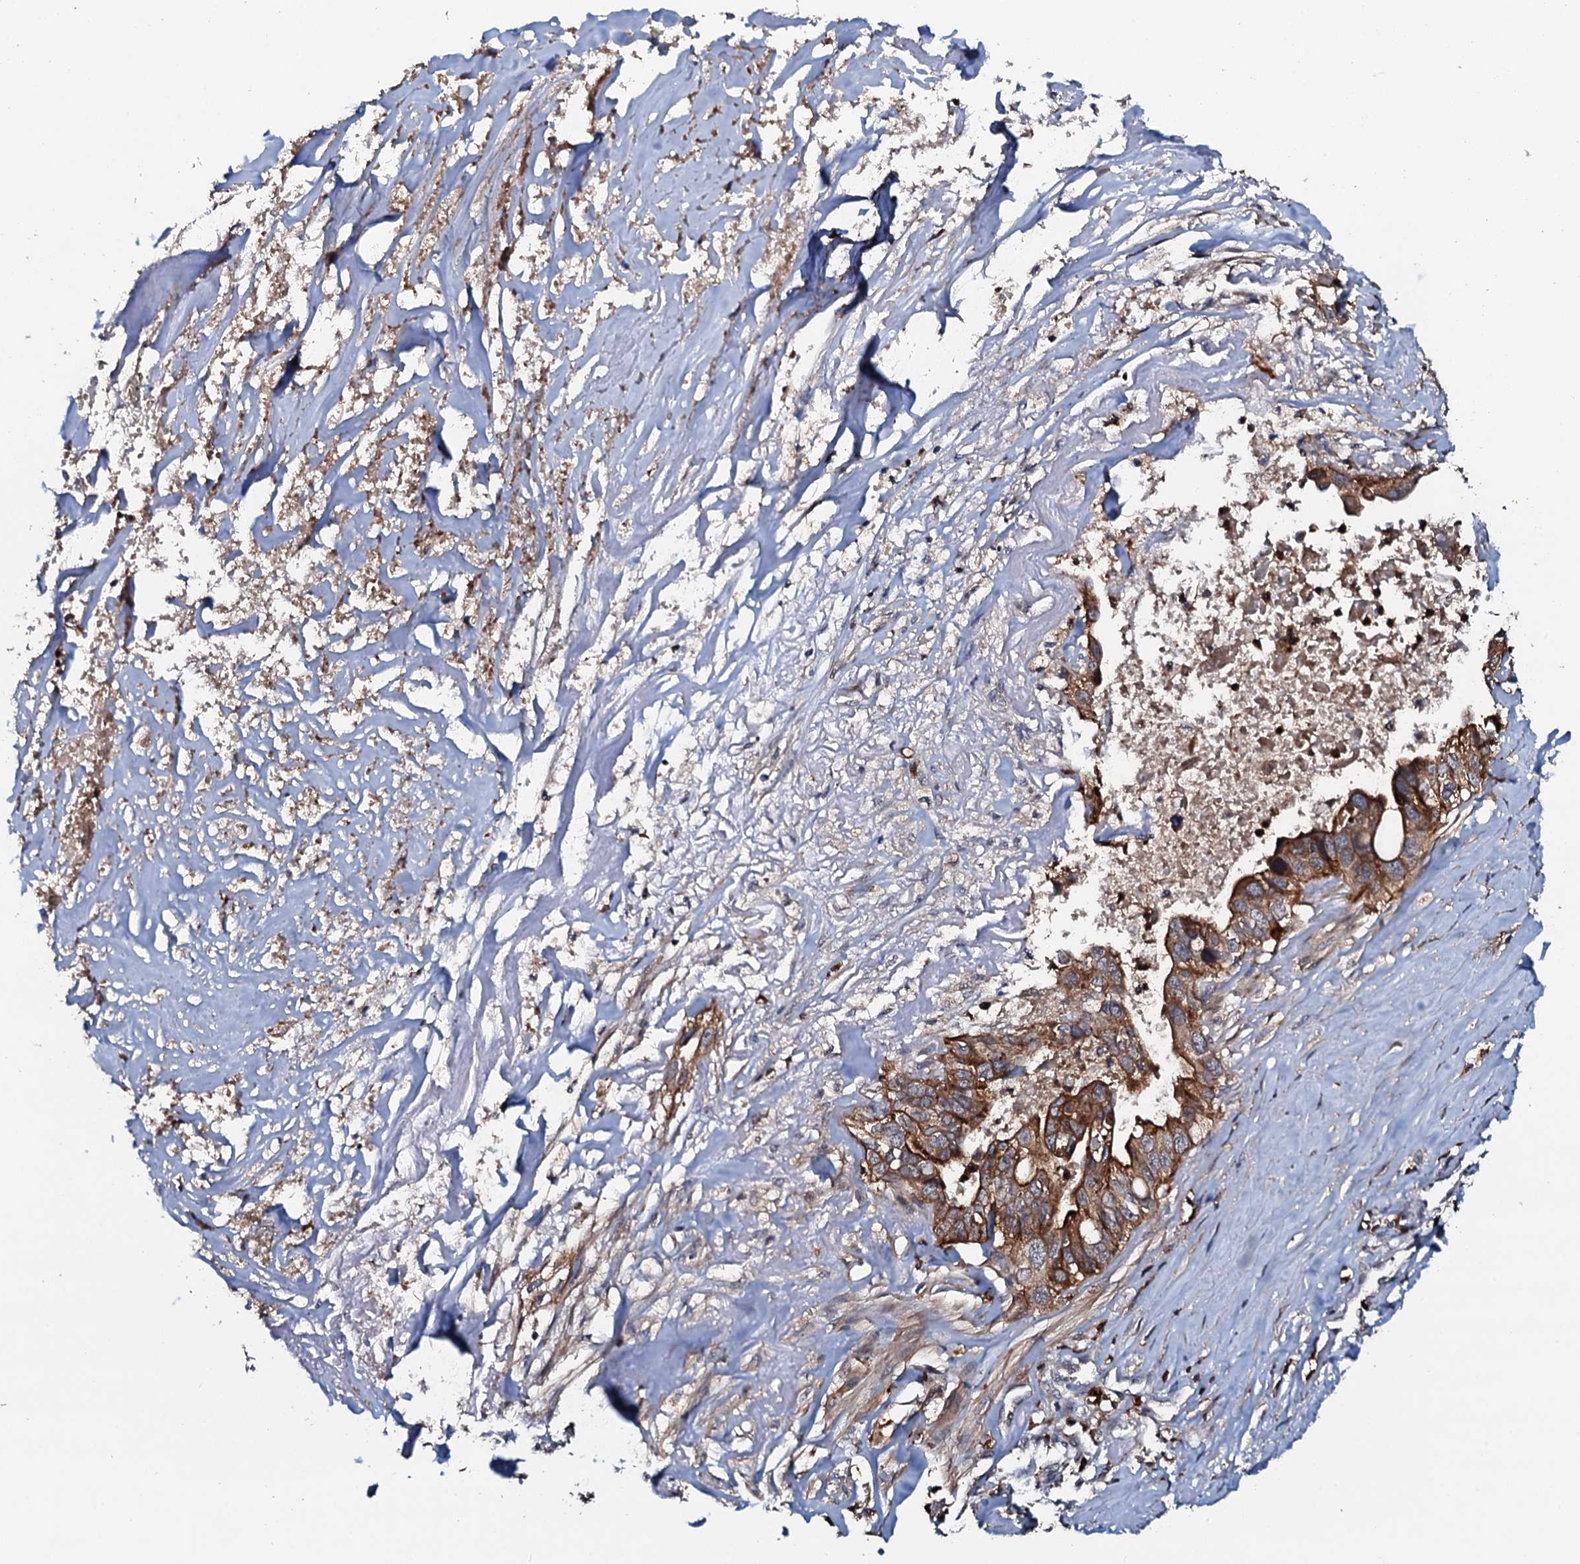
{"staining": {"intensity": "strong", "quantity": ">75%", "location": "cytoplasmic/membranous"}, "tissue": "liver cancer", "cell_type": "Tumor cells", "image_type": "cancer", "snomed": [{"axis": "morphology", "description": "Cholangiocarcinoma"}, {"axis": "topography", "description": "Liver"}], "caption": "Protein expression analysis of cholangiocarcinoma (liver) shows strong cytoplasmic/membranous positivity in about >75% of tumor cells.", "gene": "VAMP8", "patient": {"sex": "female", "age": 79}}